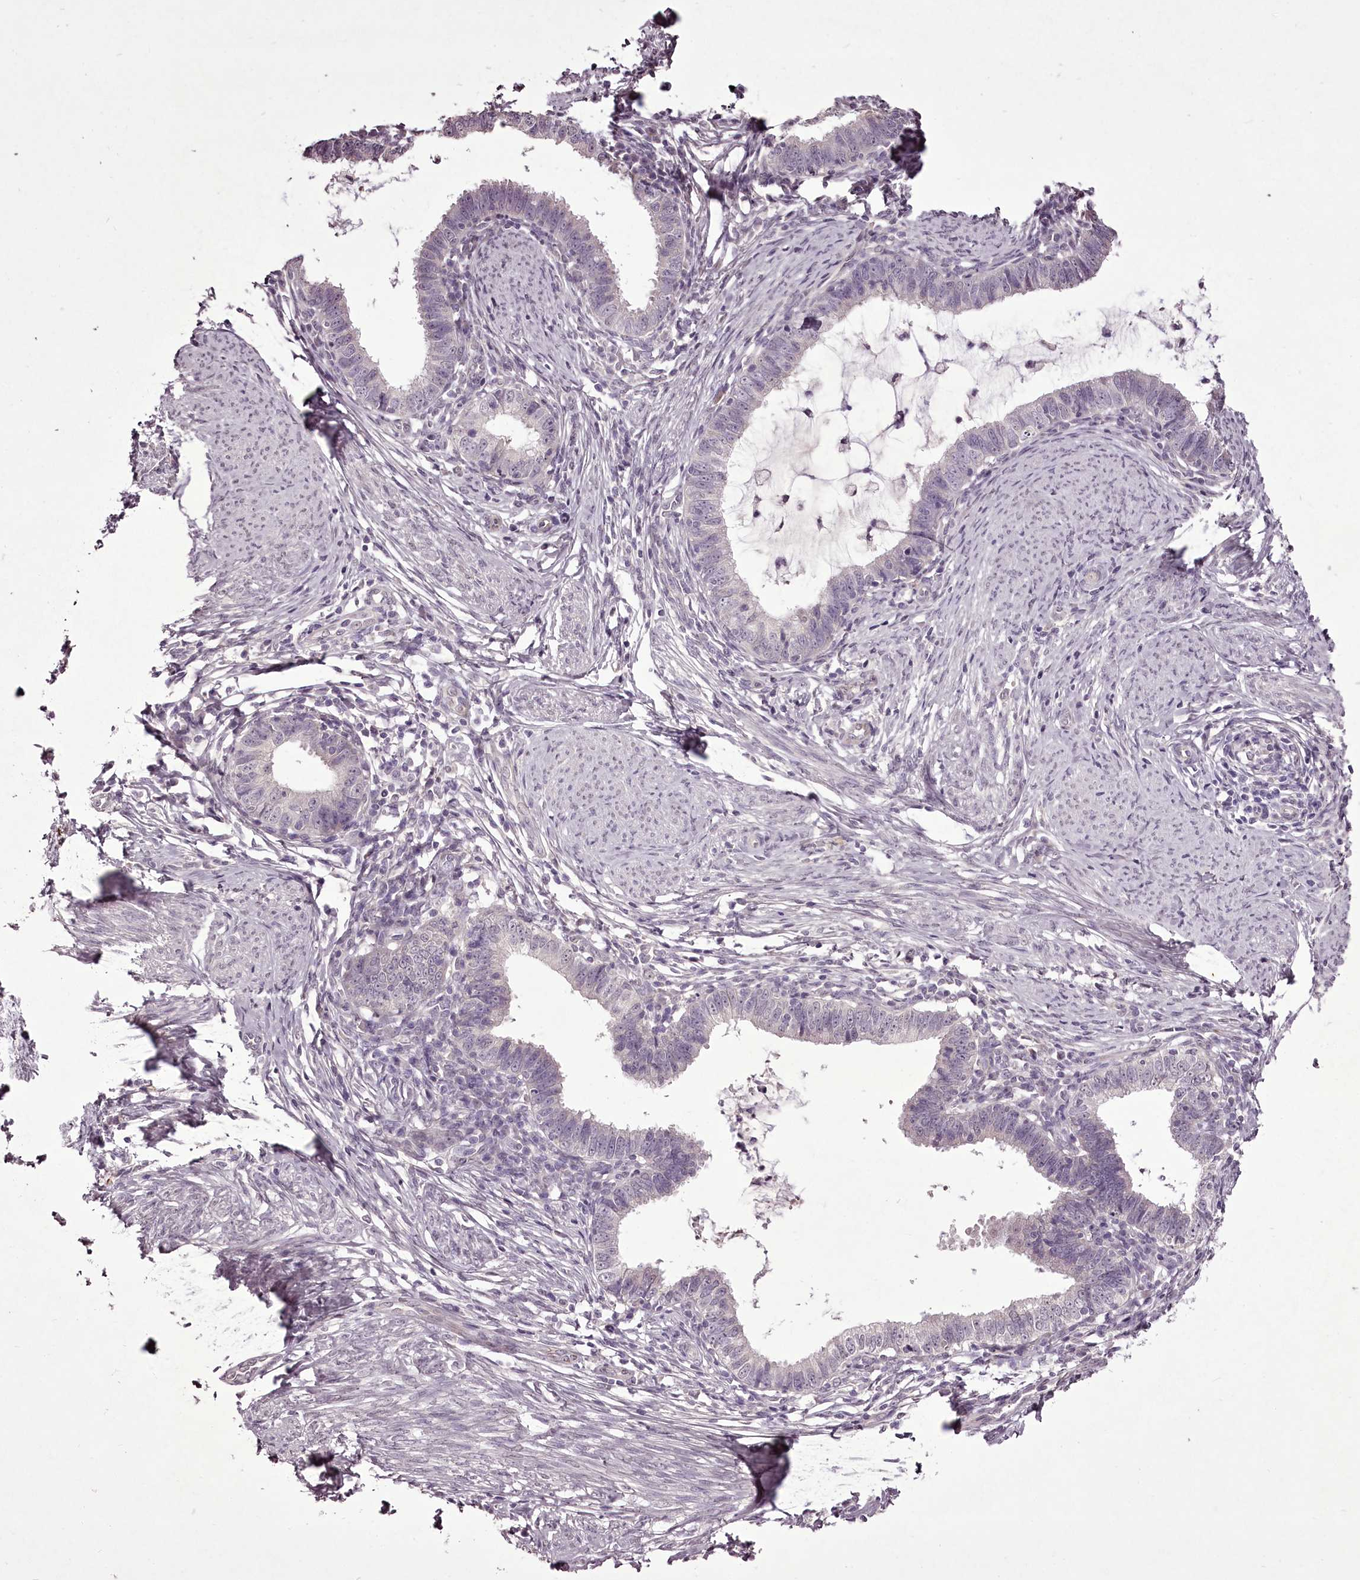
{"staining": {"intensity": "negative", "quantity": "none", "location": "none"}, "tissue": "cervical cancer", "cell_type": "Tumor cells", "image_type": "cancer", "snomed": [{"axis": "morphology", "description": "Adenocarcinoma, NOS"}, {"axis": "topography", "description": "Cervix"}], "caption": "The micrograph reveals no staining of tumor cells in cervical adenocarcinoma.", "gene": "C1orf56", "patient": {"sex": "female", "age": 36}}